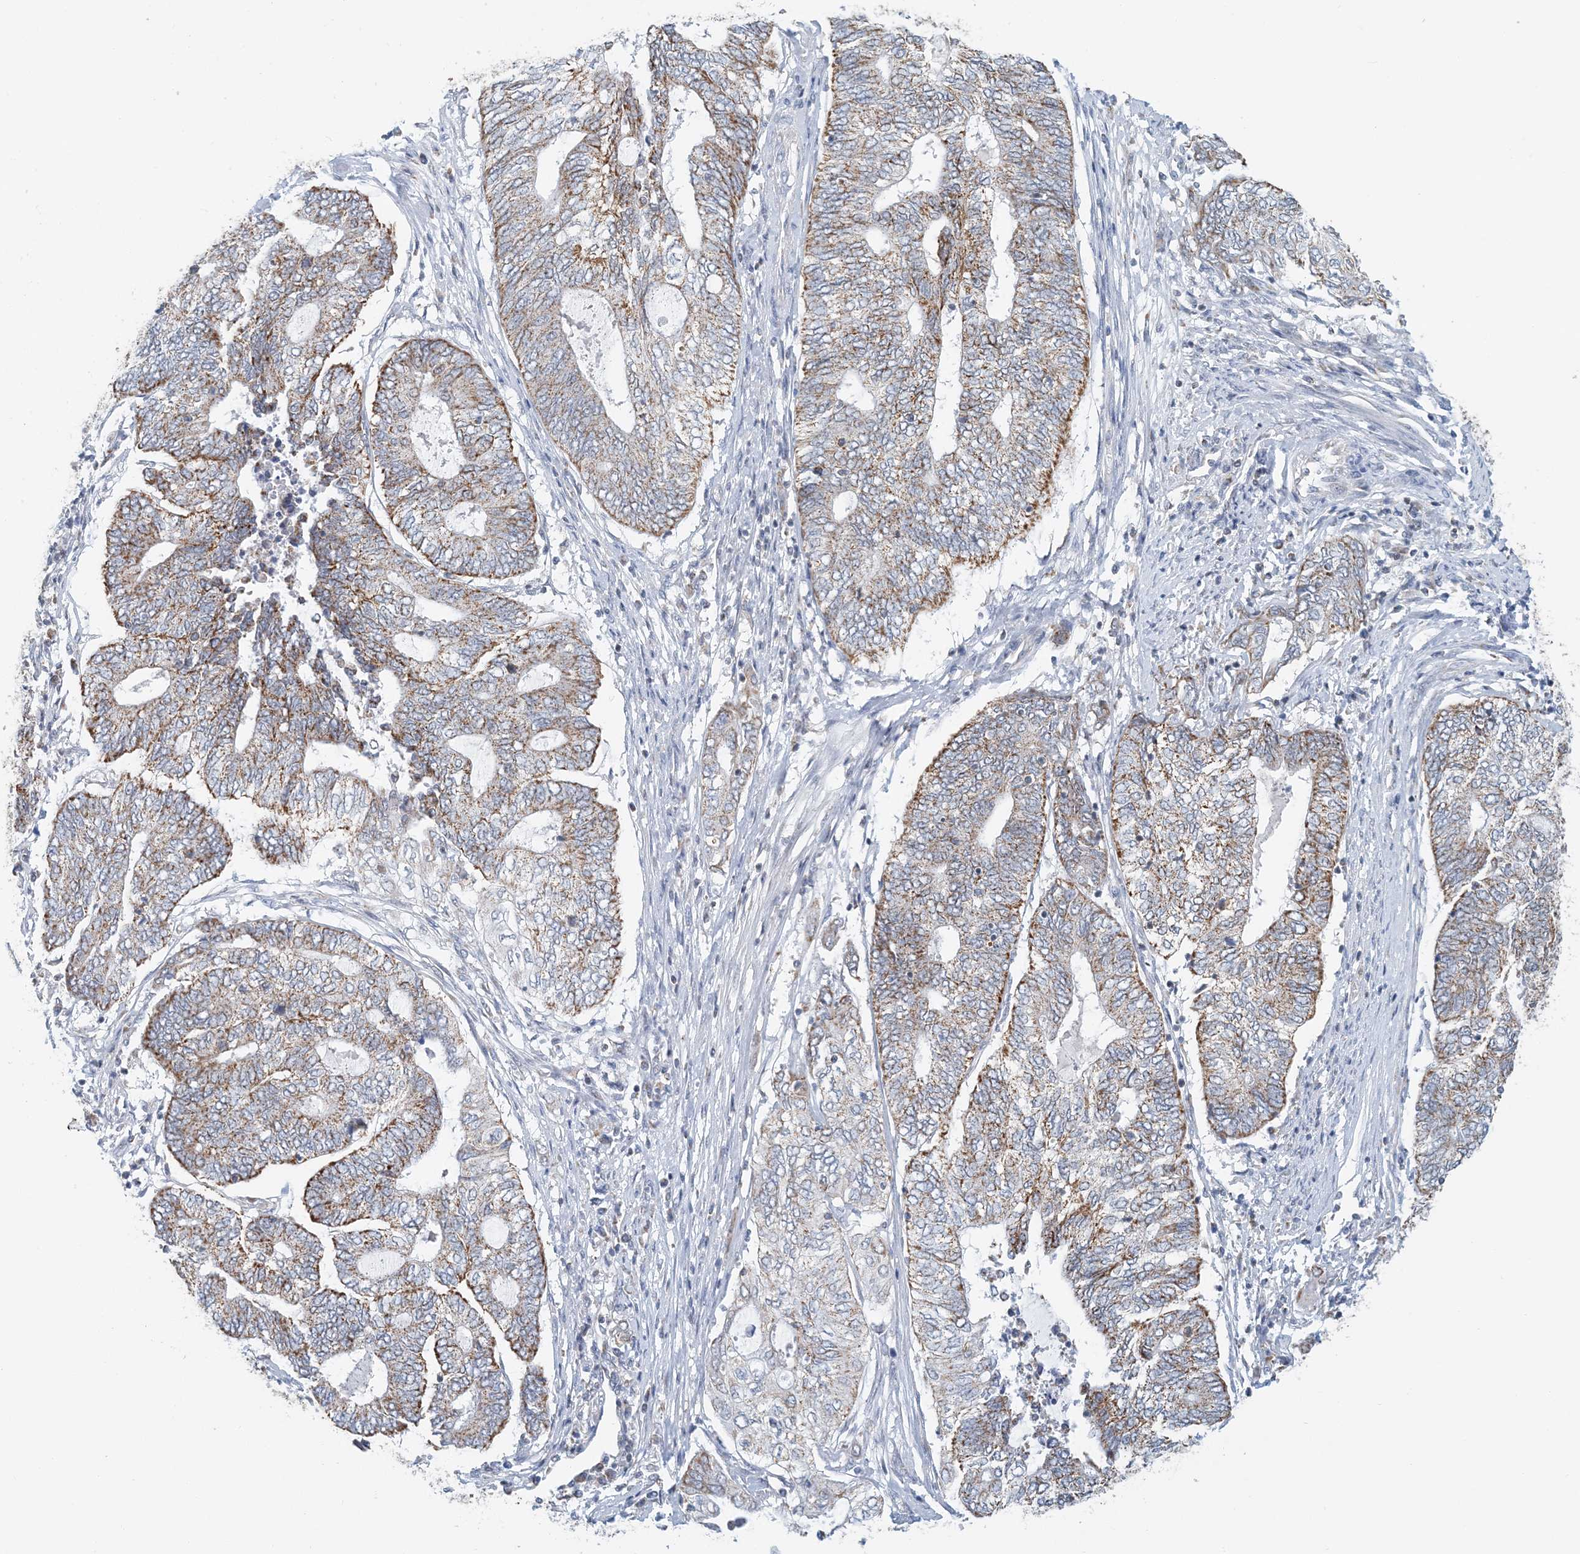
{"staining": {"intensity": "moderate", "quantity": ">75%", "location": "cytoplasmic/membranous"}, "tissue": "endometrial cancer", "cell_type": "Tumor cells", "image_type": "cancer", "snomed": [{"axis": "morphology", "description": "Adenocarcinoma, NOS"}, {"axis": "topography", "description": "Uterus"}, {"axis": "topography", "description": "Endometrium"}], "caption": "A brown stain highlights moderate cytoplasmic/membranous expression of a protein in endometrial cancer tumor cells.", "gene": "BDH1", "patient": {"sex": "female", "age": 70}}